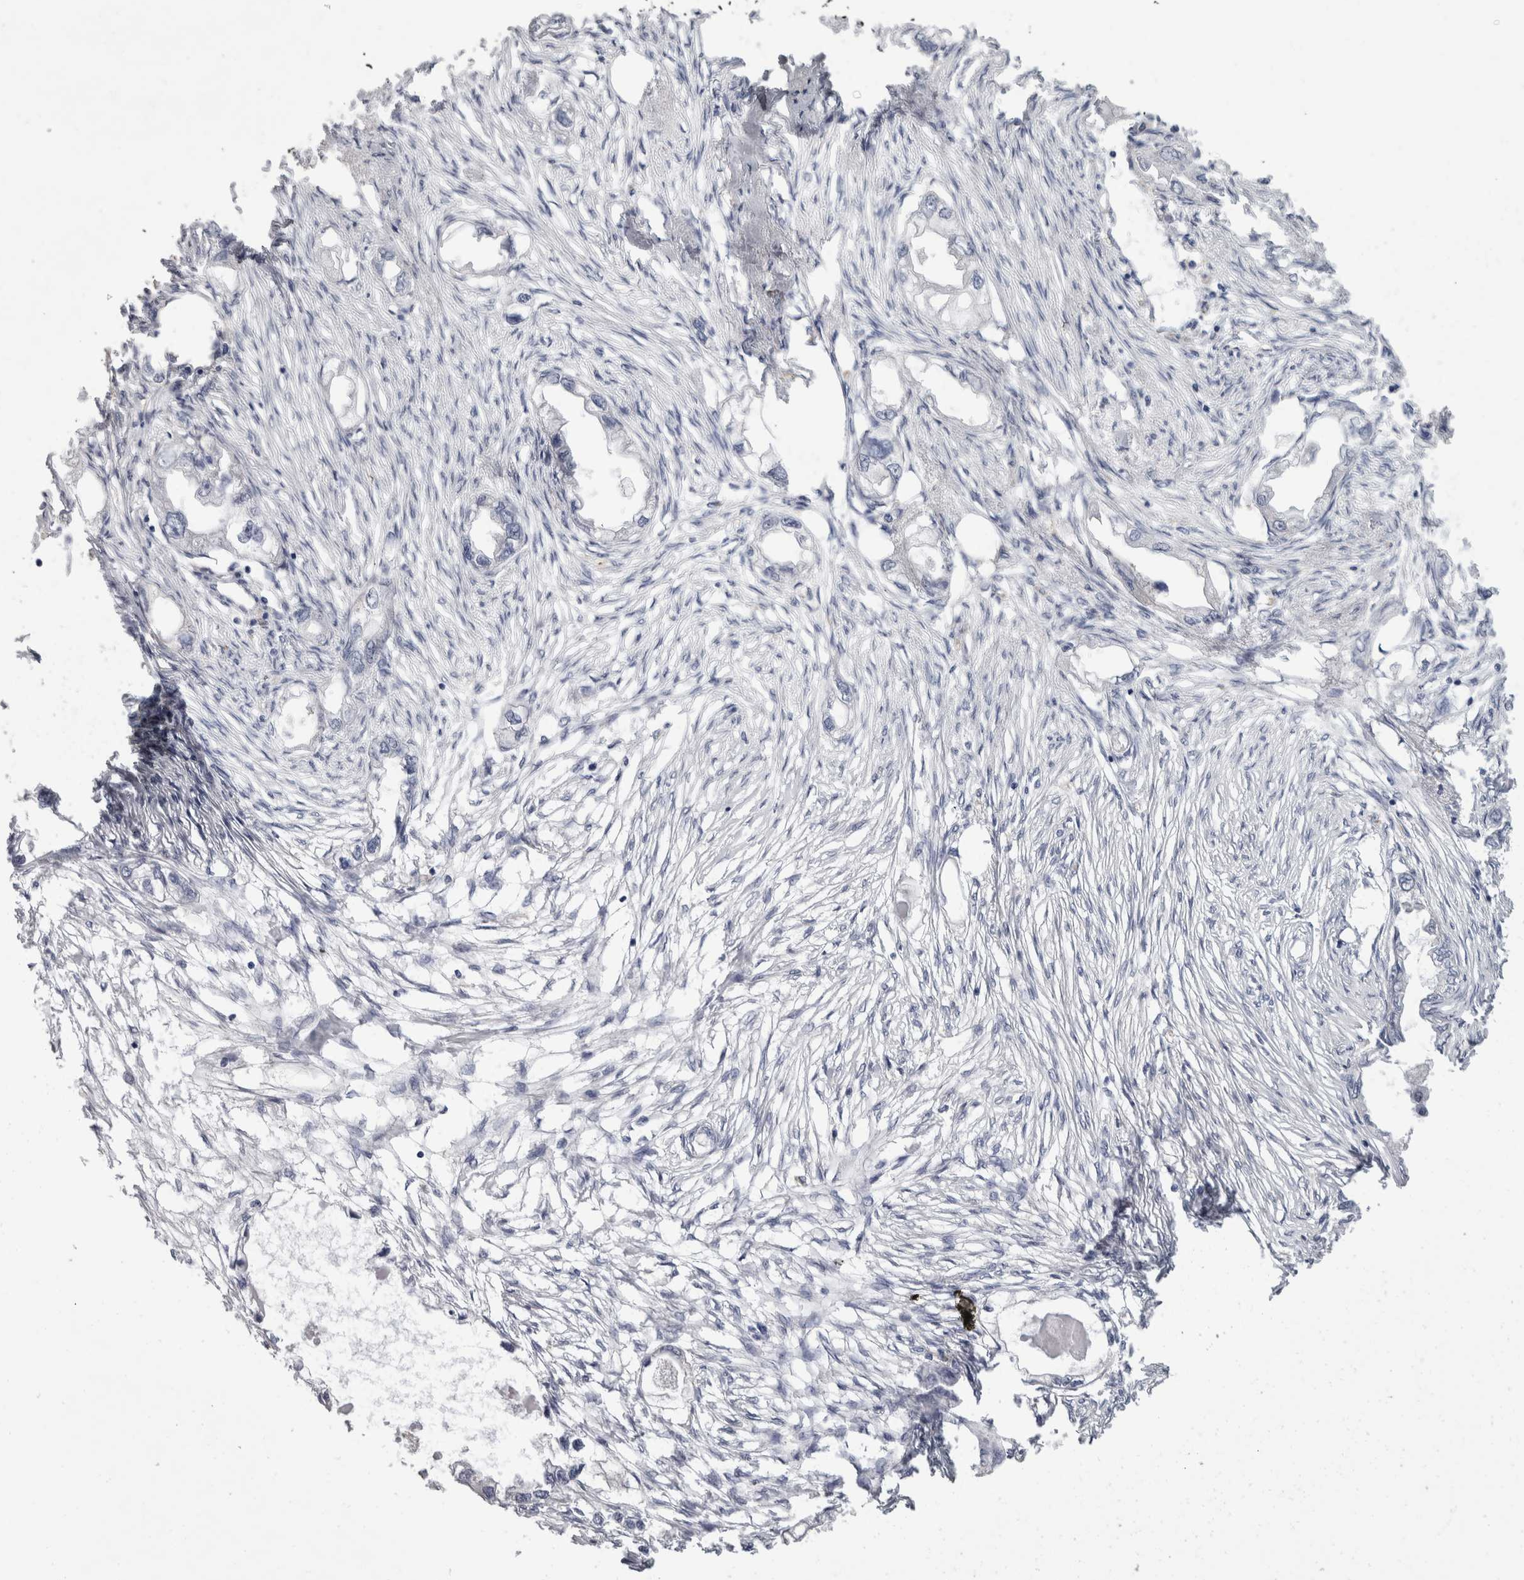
{"staining": {"intensity": "negative", "quantity": "none", "location": "none"}, "tissue": "endometrial cancer", "cell_type": "Tumor cells", "image_type": "cancer", "snomed": [{"axis": "morphology", "description": "Adenocarcinoma, NOS"}, {"axis": "morphology", "description": "Adenocarcinoma, metastatic, NOS"}, {"axis": "topography", "description": "Adipose tissue"}, {"axis": "topography", "description": "Endometrium"}], "caption": "Tumor cells are negative for brown protein staining in endometrial cancer (metastatic adenocarcinoma).", "gene": "FHOD3", "patient": {"sex": "female", "age": 67}}